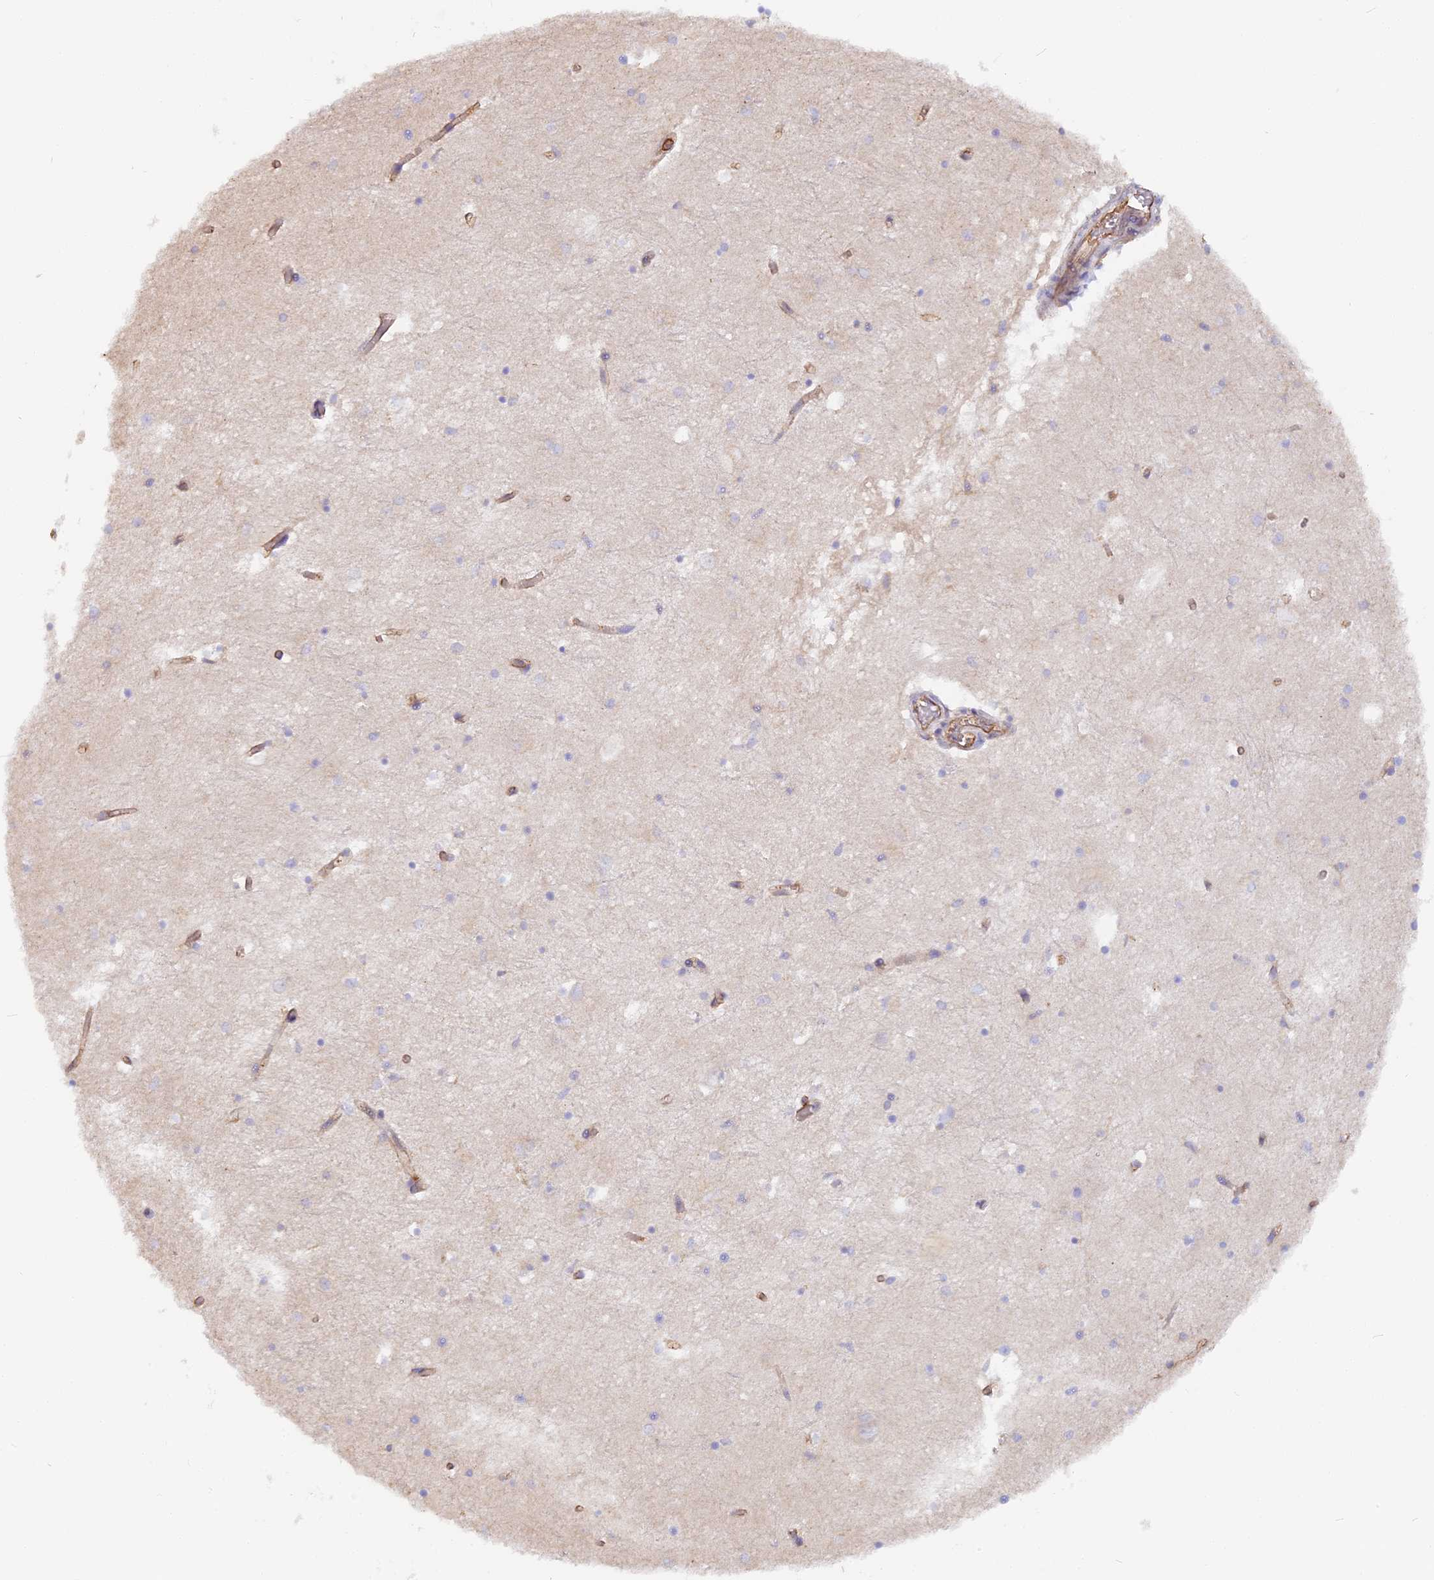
{"staining": {"intensity": "negative", "quantity": "none", "location": "none"}, "tissue": "hippocampus", "cell_type": "Glial cells", "image_type": "normal", "snomed": [{"axis": "morphology", "description": "Normal tissue, NOS"}, {"axis": "topography", "description": "Hippocampus"}], "caption": "DAB (3,3'-diaminobenzidine) immunohistochemical staining of unremarkable hippocampus shows no significant staining in glial cells. The staining was performed using DAB to visualize the protein expression in brown, while the nuclei were stained in blue with hematoxylin (Magnification: 20x).", "gene": "VPS18", "patient": {"sex": "male", "age": 70}}